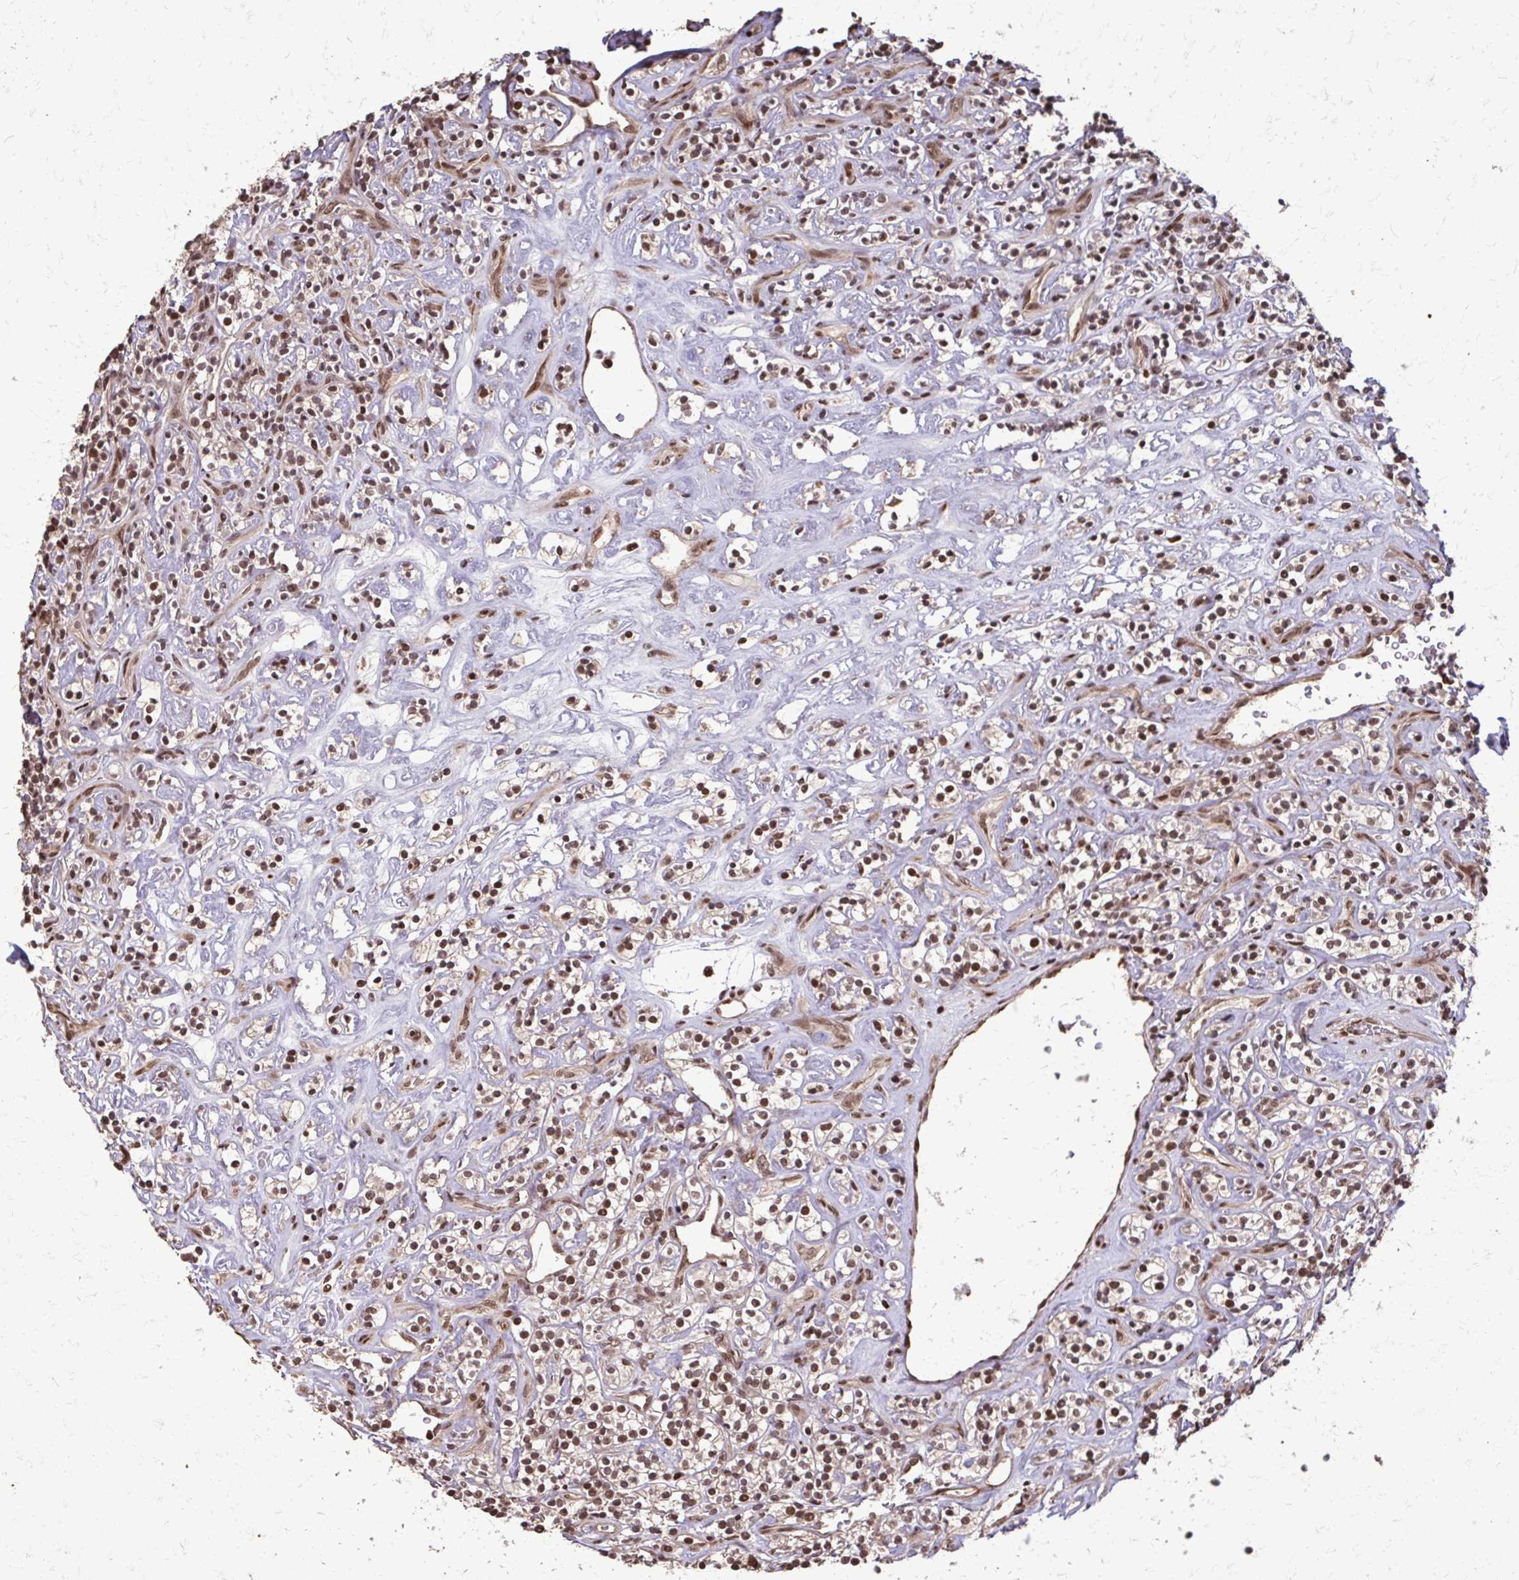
{"staining": {"intensity": "moderate", "quantity": ">75%", "location": "nuclear"}, "tissue": "renal cancer", "cell_type": "Tumor cells", "image_type": "cancer", "snomed": [{"axis": "morphology", "description": "Adenocarcinoma, NOS"}, {"axis": "topography", "description": "Kidney"}], "caption": "Immunohistochemical staining of renal adenocarcinoma reveals medium levels of moderate nuclear protein expression in approximately >75% of tumor cells.", "gene": "SS18", "patient": {"sex": "male", "age": 77}}